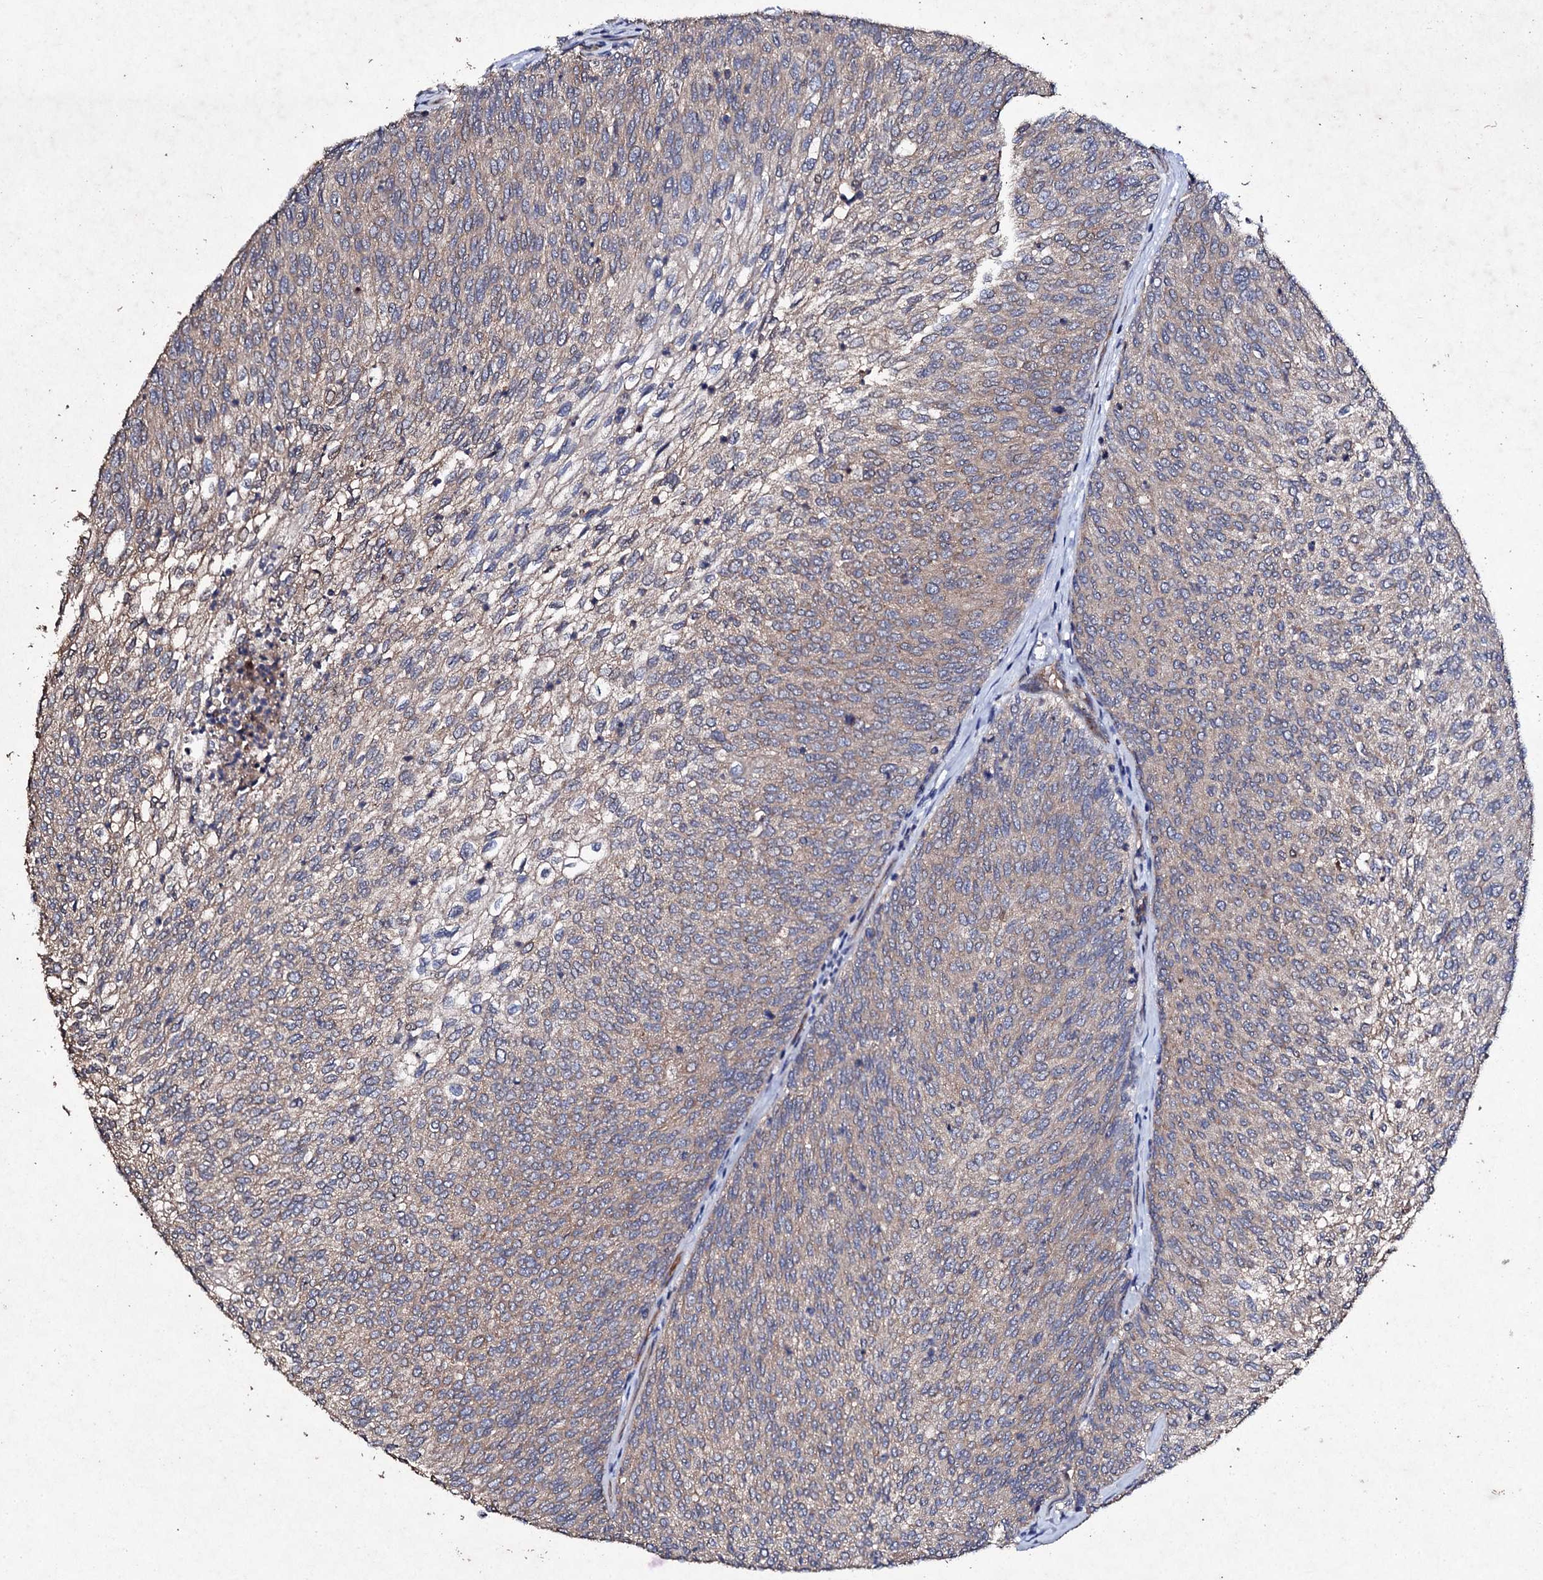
{"staining": {"intensity": "weak", "quantity": ">75%", "location": "cytoplasmic/membranous"}, "tissue": "urothelial cancer", "cell_type": "Tumor cells", "image_type": "cancer", "snomed": [{"axis": "morphology", "description": "Urothelial carcinoma, Low grade"}, {"axis": "topography", "description": "Urinary bladder"}], "caption": "Urothelial carcinoma (low-grade) stained with DAB immunohistochemistry displays low levels of weak cytoplasmic/membranous positivity in approximately >75% of tumor cells.", "gene": "MOCOS", "patient": {"sex": "female", "age": 79}}